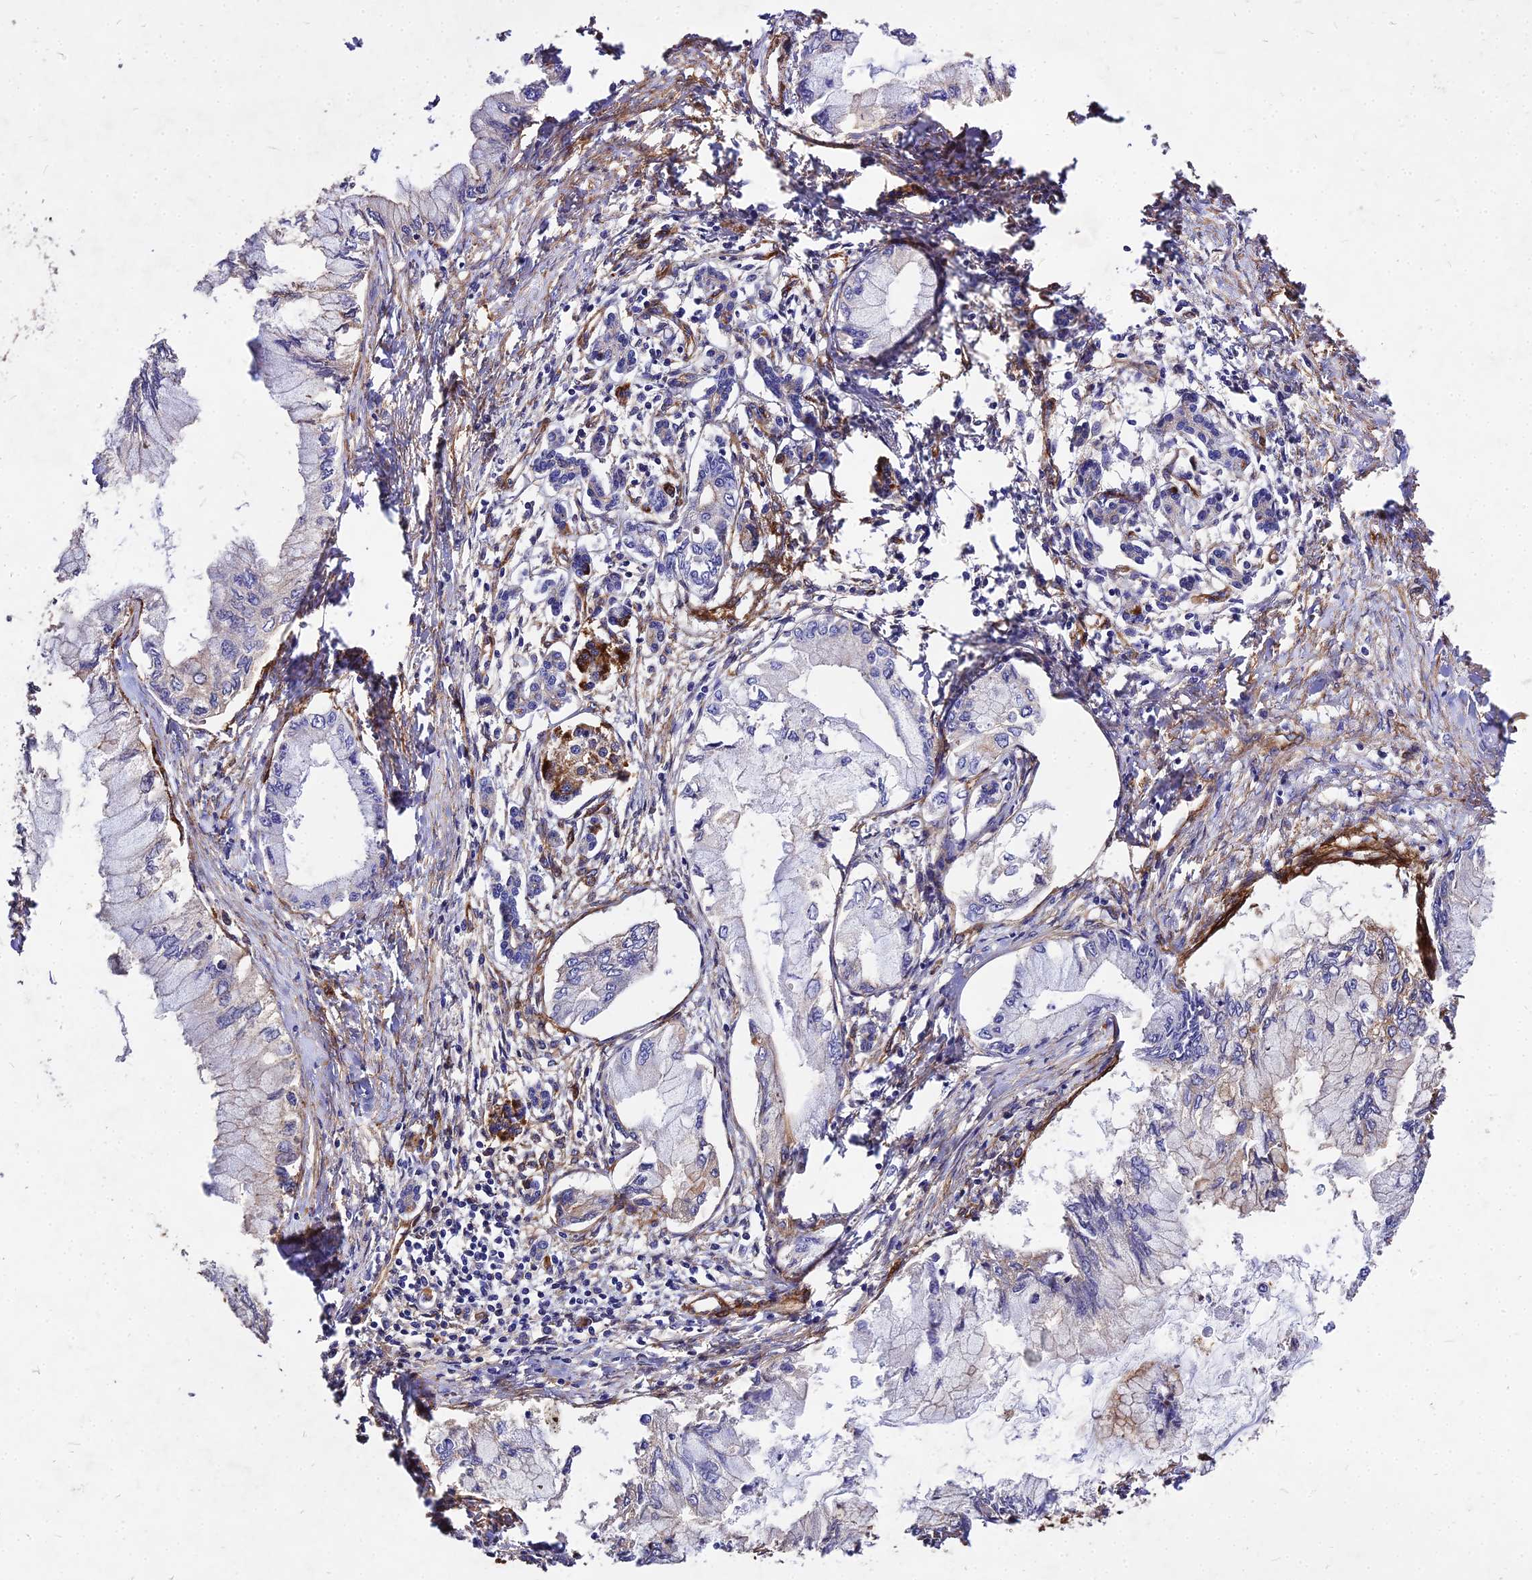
{"staining": {"intensity": "negative", "quantity": "none", "location": "none"}, "tissue": "pancreatic cancer", "cell_type": "Tumor cells", "image_type": "cancer", "snomed": [{"axis": "morphology", "description": "Adenocarcinoma, NOS"}, {"axis": "topography", "description": "Pancreas"}], "caption": "A histopathology image of adenocarcinoma (pancreatic) stained for a protein displays no brown staining in tumor cells. (DAB (3,3'-diaminobenzidine) IHC visualized using brightfield microscopy, high magnification).", "gene": "EFCC1", "patient": {"sex": "male", "age": 48}}